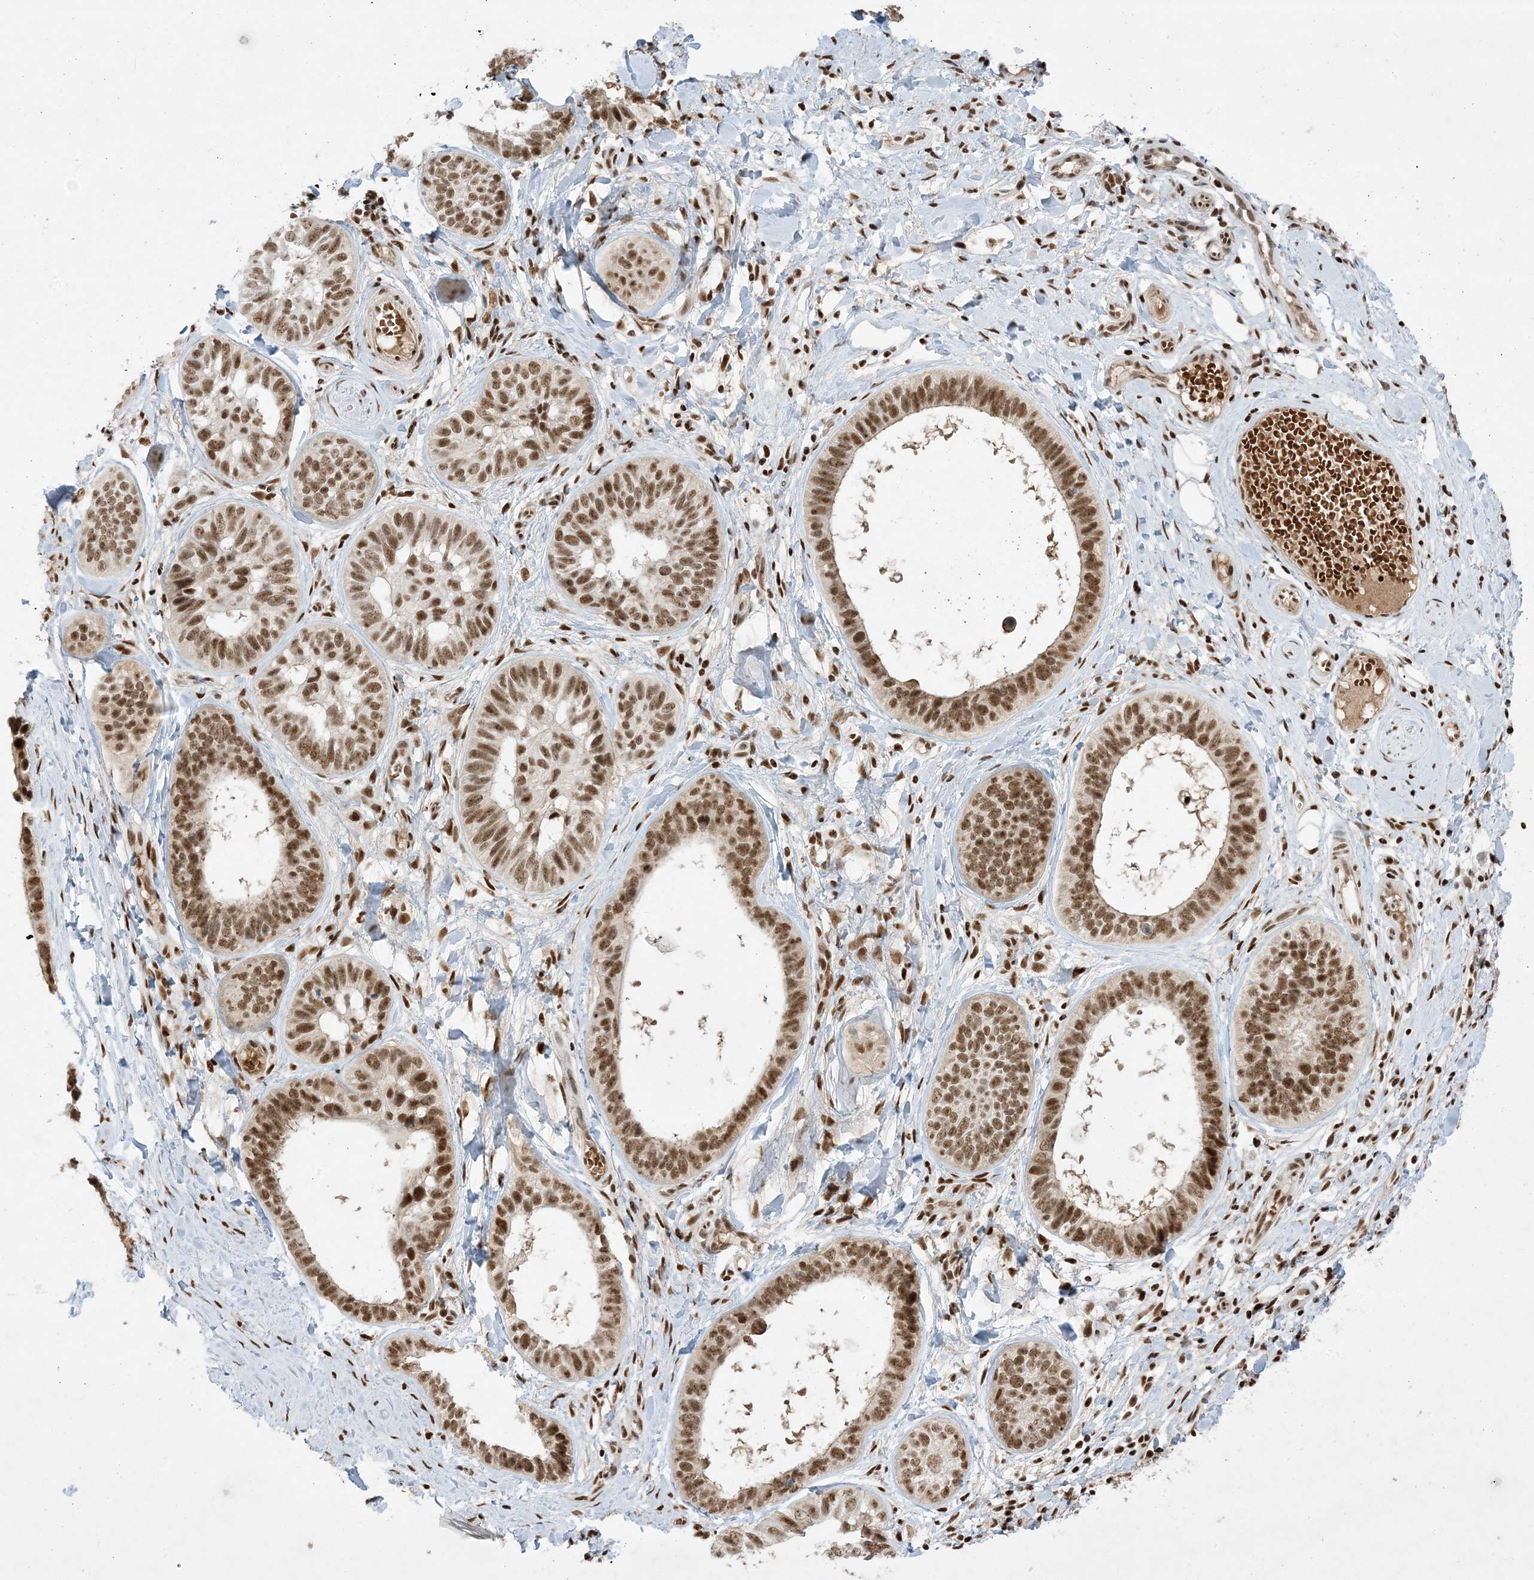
{"staining": {"intensity": "moderate", "quantity": ">75%", "location": "nuclear"}, "tissue": "skin cancer", "cell_type": "Tumor cells", "image_type": "cancer", "snomed": [{"axis": "morphology", "description": "Basal cell carcinoma"}, {"axis": "topography", "description": "Skin"}], "caption": "Brown immunohistochemical staining in human skin cancer reveals moderate nuclear expression in approximately >75% of tumor cells.", "gene": "PPIL2", "patient": {"sex": "male", "age": 62}}